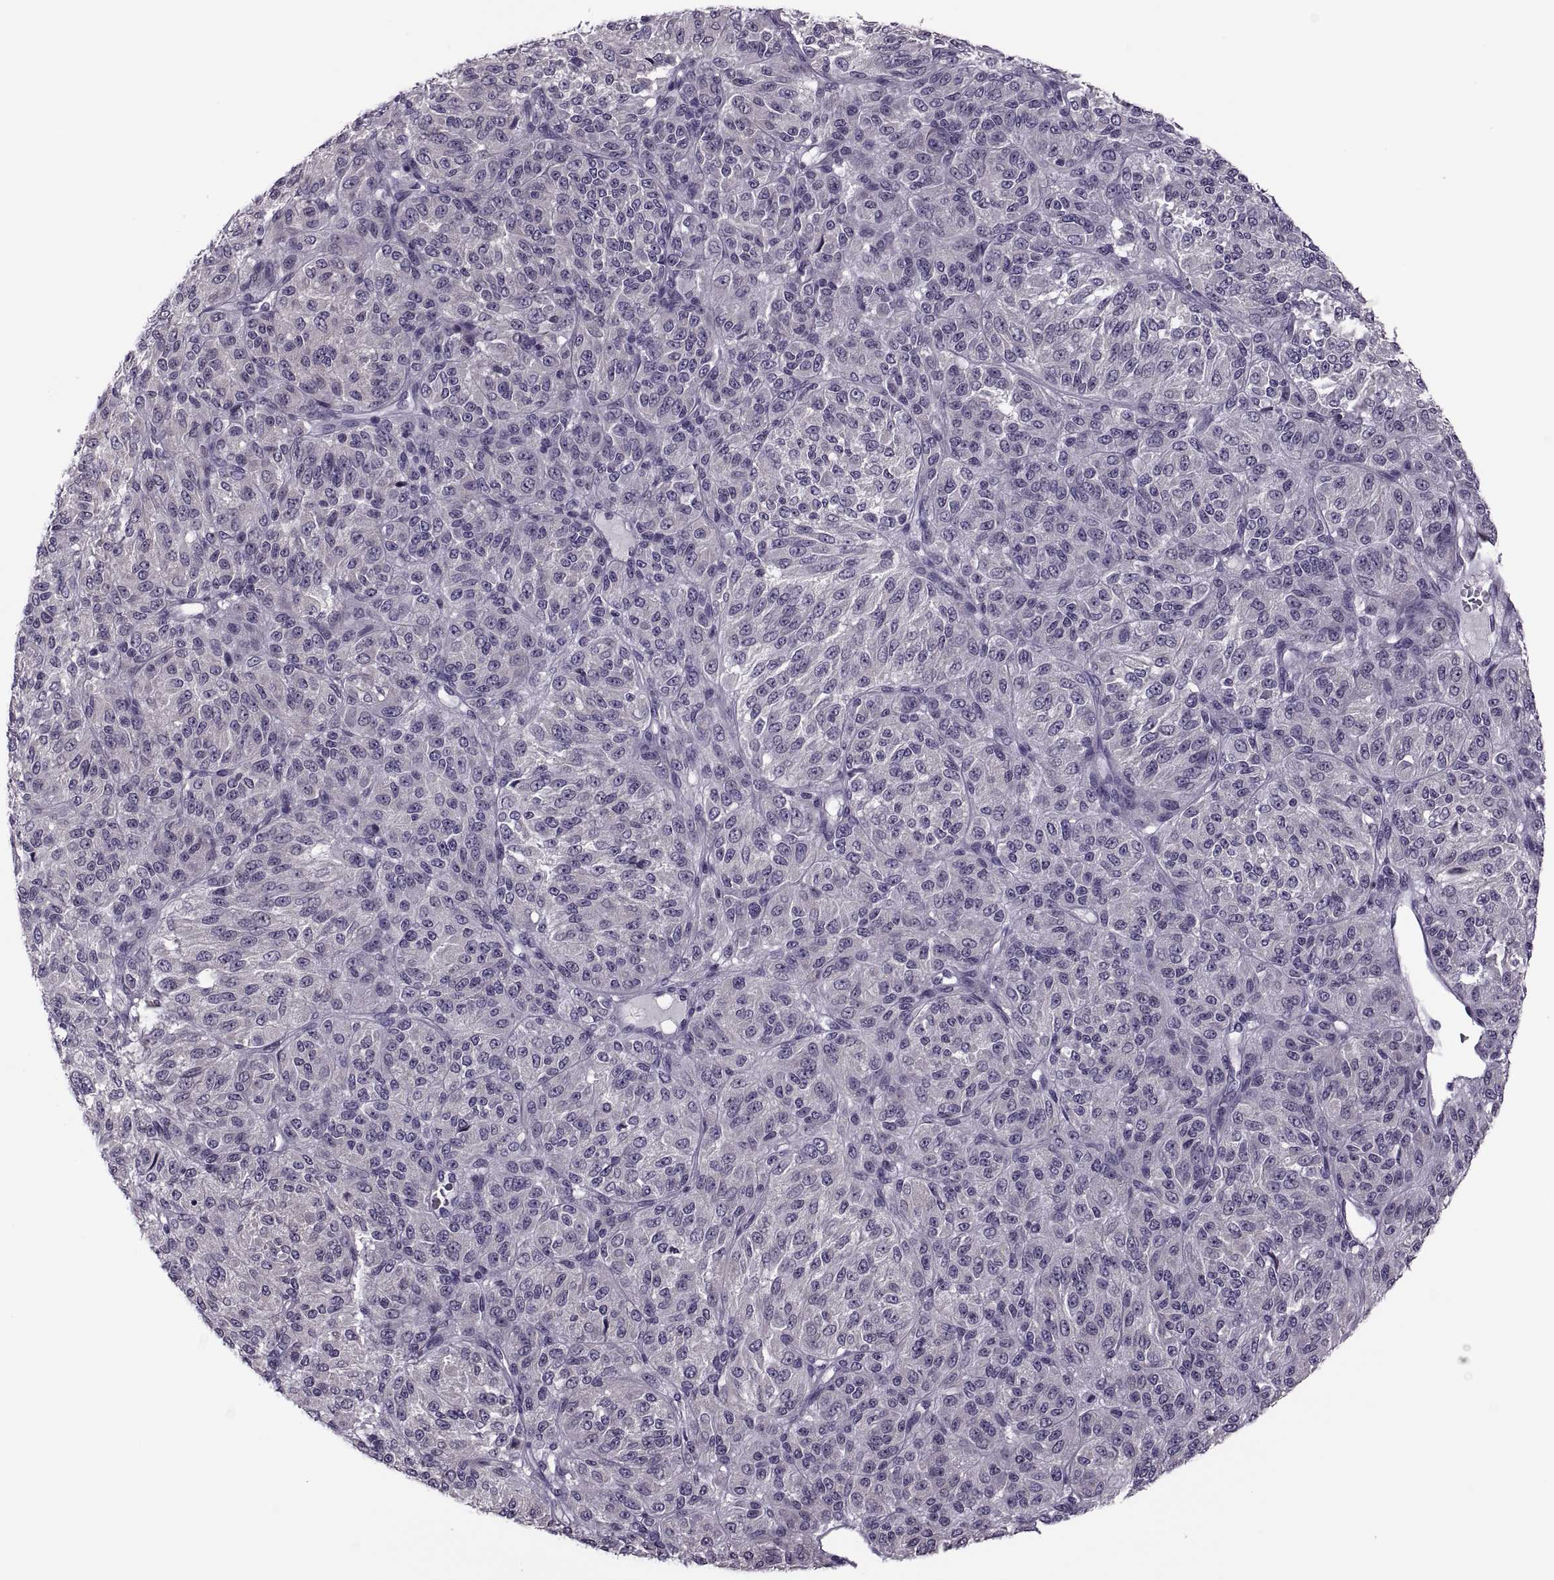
{"staining": {"intensity": "negative", "quantity": "none", "location": "none"}, "tissue": "melanoma", "cell_type": "Tumor cells", "image_type": "cancer", "snomed": [{"axis": "morphology", "description": "Malignant melanoma, Metastatic site"}, {"axis": "topography", "description": "Brain"}], "caption": "Melanoma was stained to show a protein in brown. There is no significant staining in tumor cells.", "gene": "PRSS54", "patient": {"sex": "female", "age": 56}}